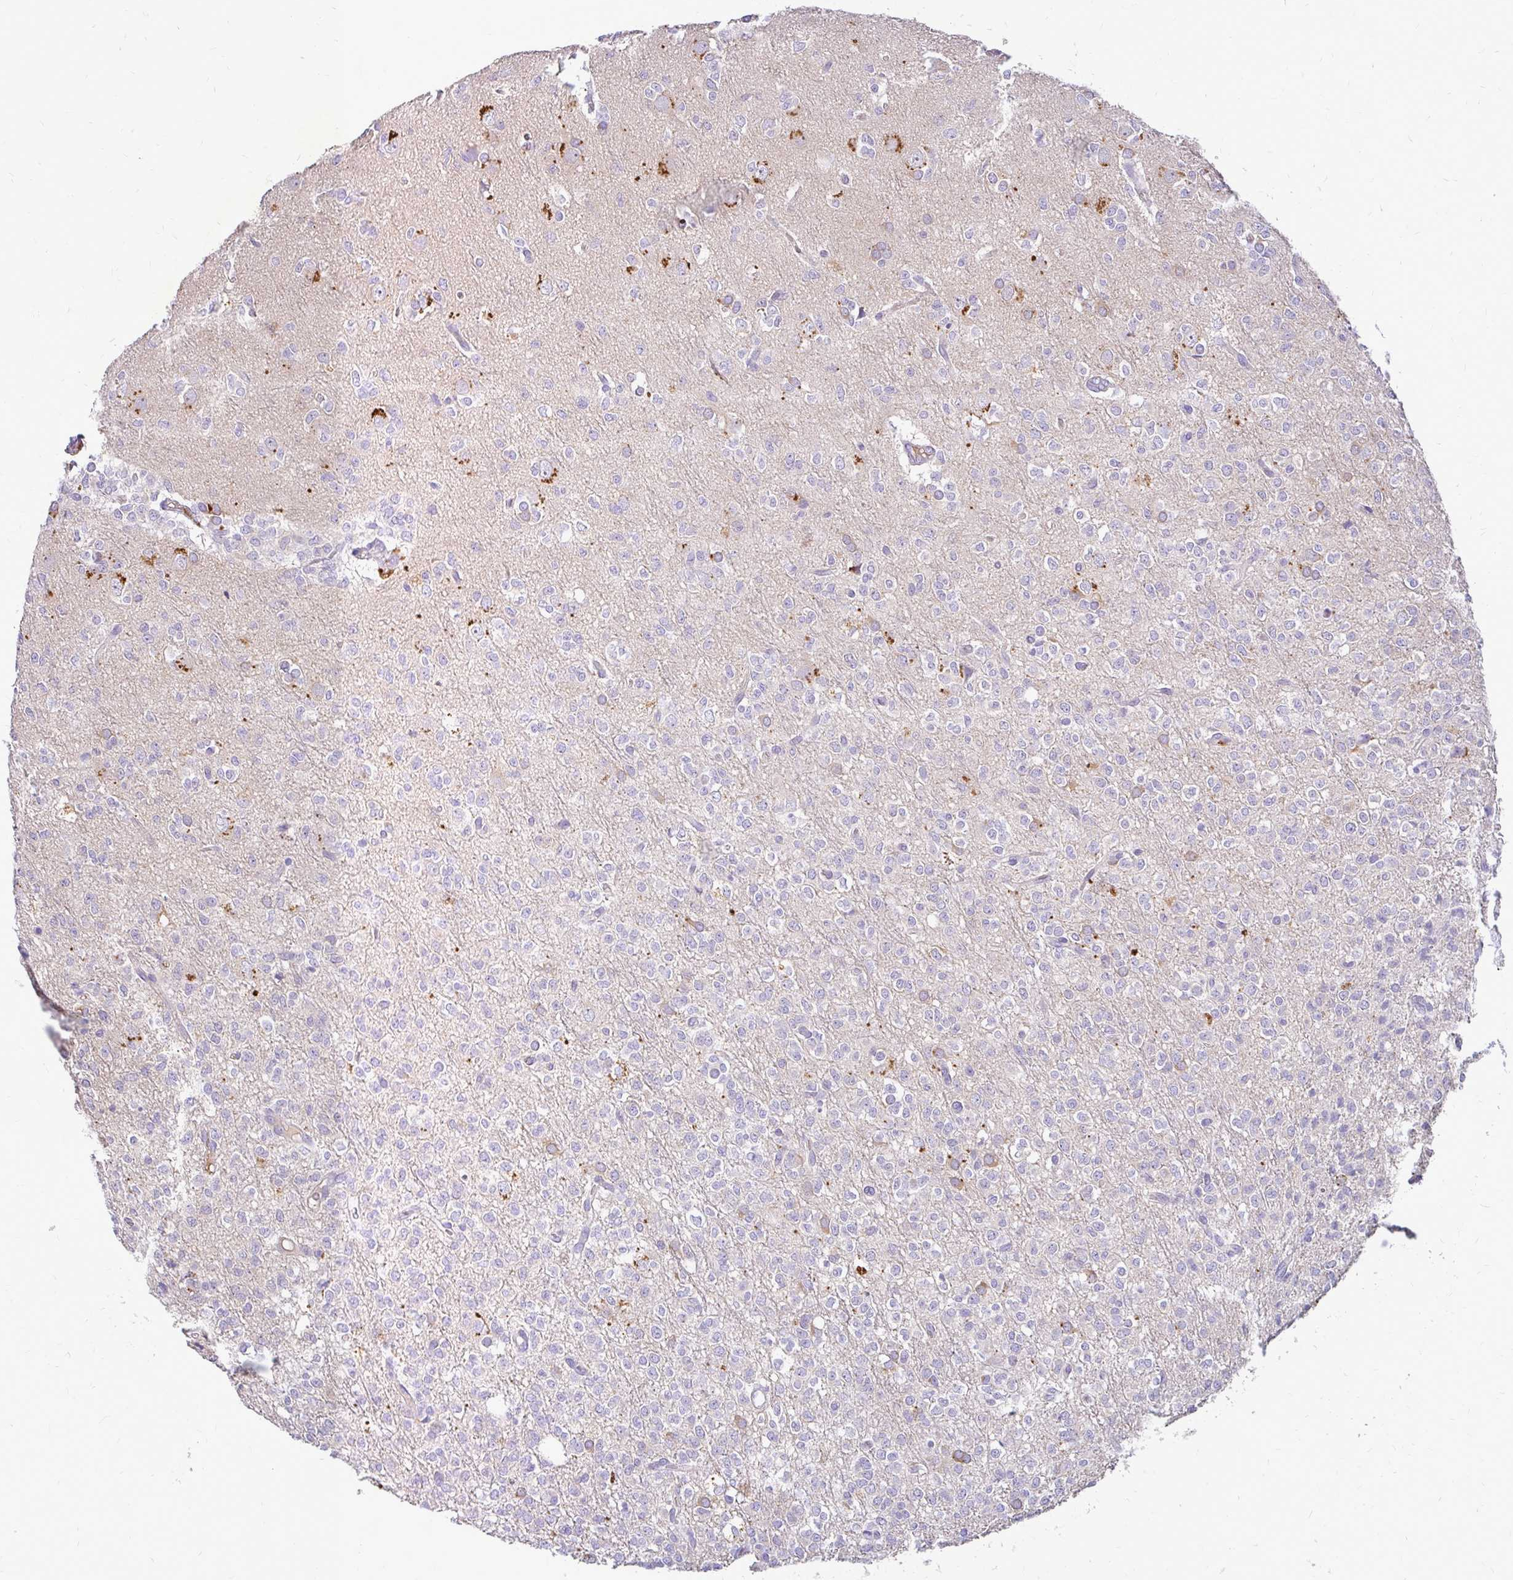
{"staining": {"intensity": "negative", "quantity": "none", "location": "none"}, "tissue": "glioma", "cell_type": "Tumor cells", "image_type": "cancer", "snomed": [{"axis": "morphology", "description": "Glioma, malignant, Low grade"}, {"axis": "topography", "description": "Brain"}], "caption": "Tumor cells are negative for brown protein staining in glioma.", "gene": "MAP1LC3A", "patient": {"sex": "female", "age": 33}}